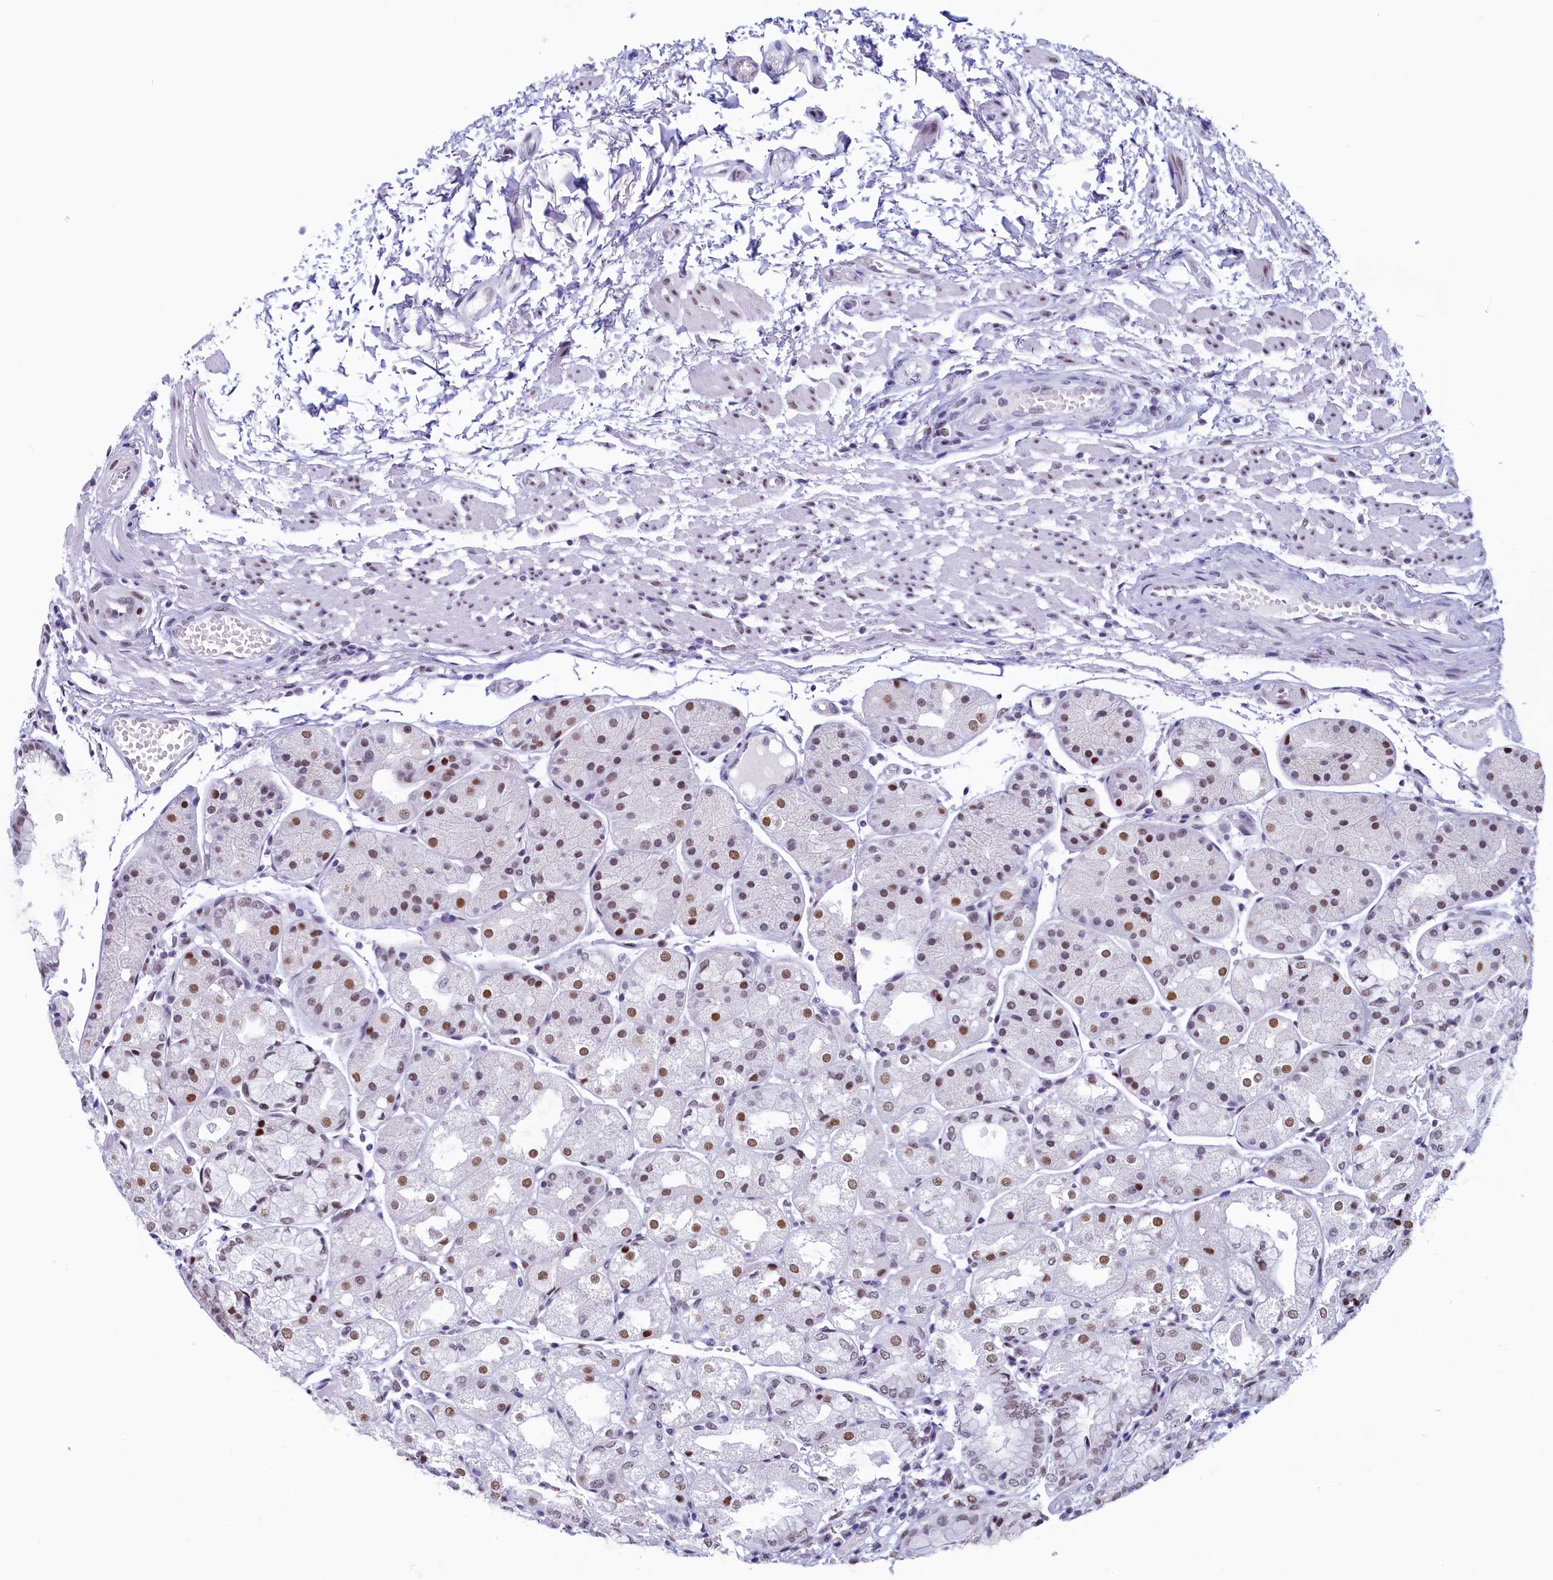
{"staining": {"intensity": "moderate", "quantity": "25%-75%", "location": "nuclear"}, "tissue": "stomach", "cell_type": "Glandular cells", "image_type": "normal", "snomed": [{"axis": "morphology", "description": "Normal tissue, NOS"}, {"axis": "topography", "description": "Stomach, upper"}], "caption": "The micrograph reveals staining of benign stomach, revealing moderate nuclear protein positivity (brown color) within glandular cells.", "gene": "SUGP2", "patient": {"sex": "male", "age": 72}}